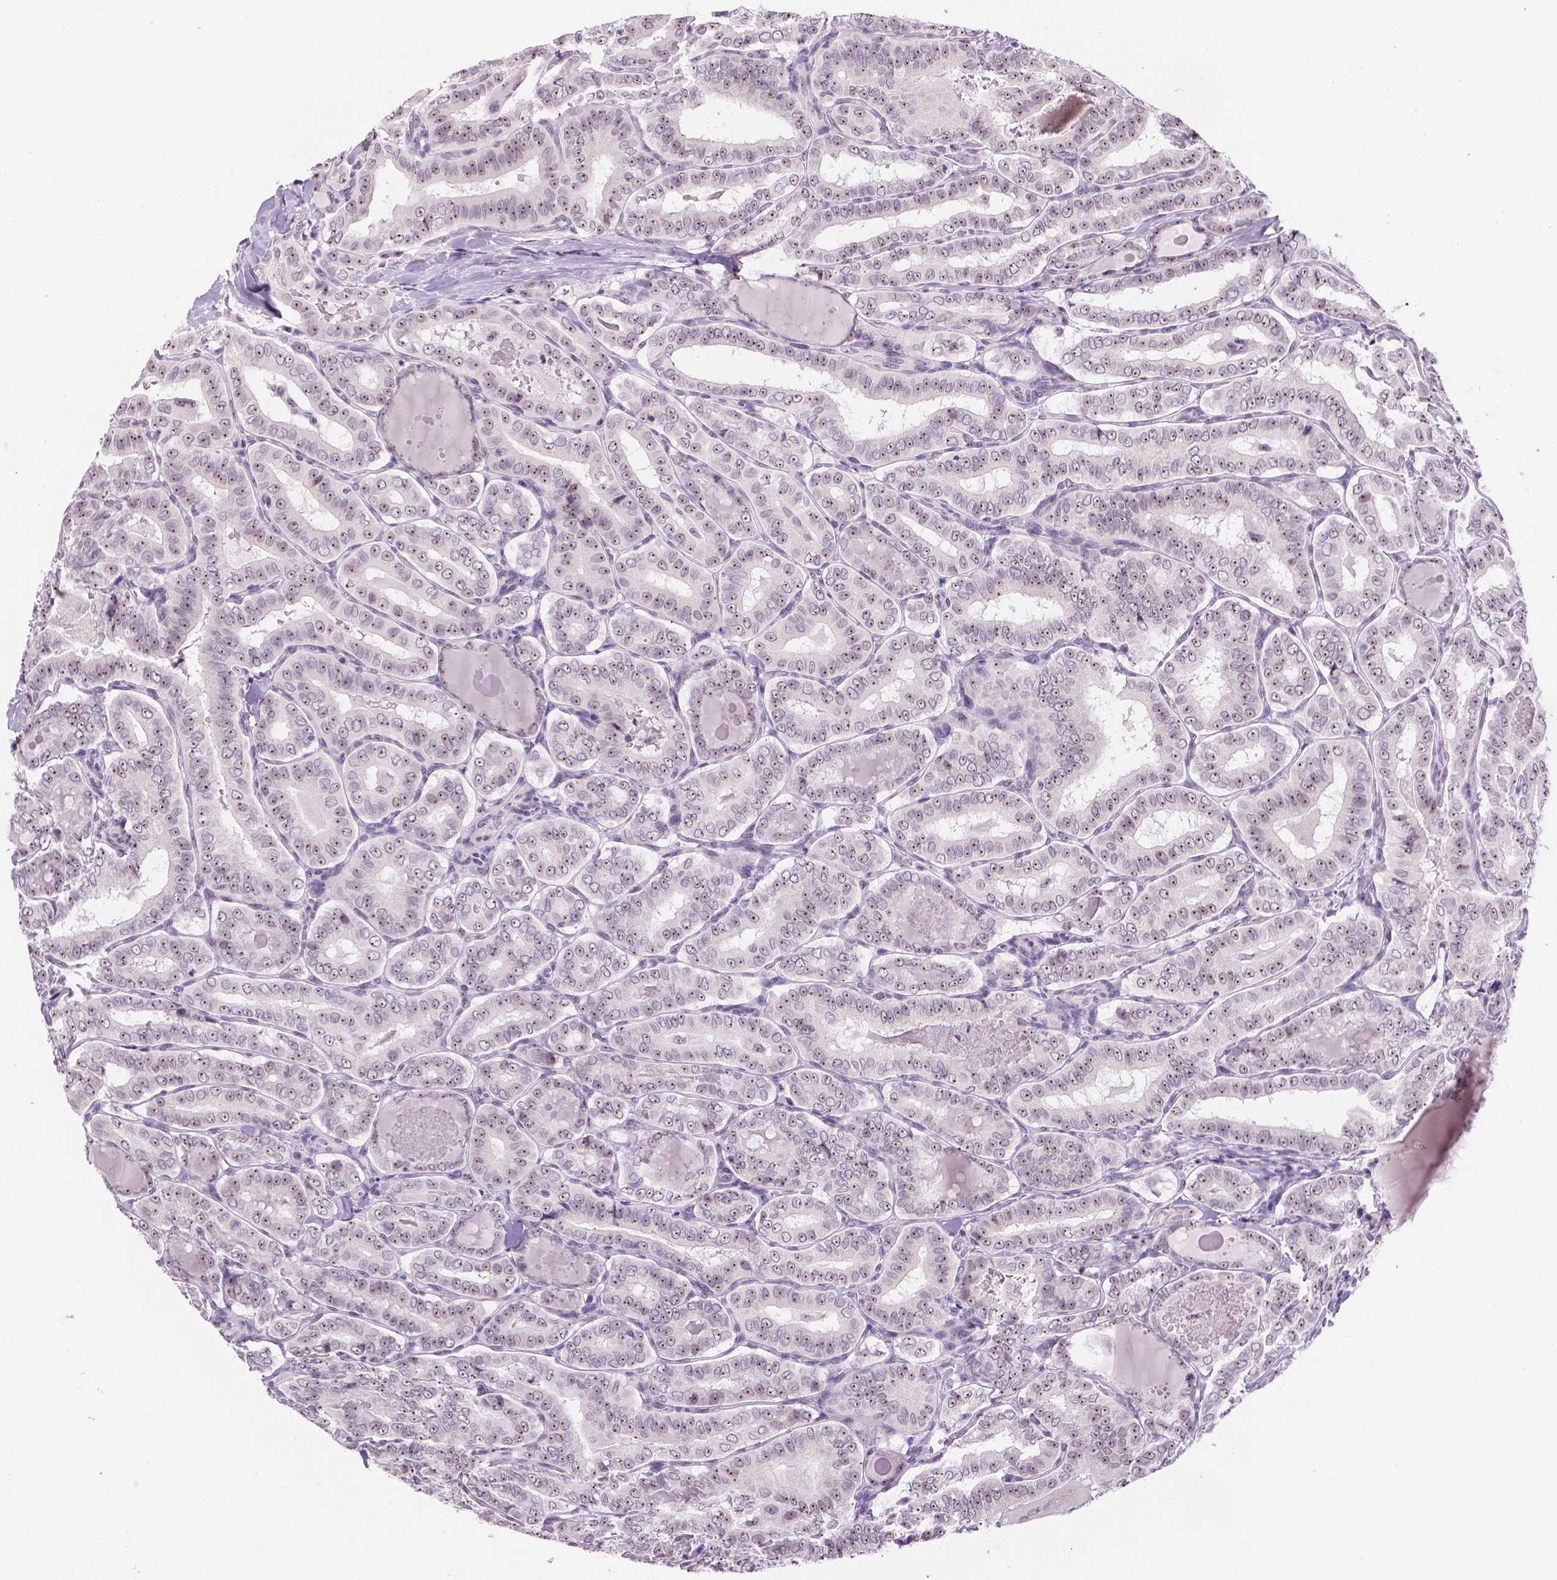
{"staining": {"intensity": "weak", "quantity": ">75%", "location": "nuclear"}, "tissue": "thyroid cancer", "cell_type": "Tumor cells", "image_type": "cancer", "snomed": [{"axis": "morphology", "description": "Papillary adenocarcinoma, NOS"}, {"axis": "morphology", "description": "Papillary adenoma metastatic"}, {"axis": "topography", "description": "Thyroid gland"}], "caption": "Immunohistochemical staining of human thyroid cancer shows low levels of weak nuclear staining in about >75% of tumor cells.", "gene": "NHP2", "patient": {"sex": "female", "age": 50}}